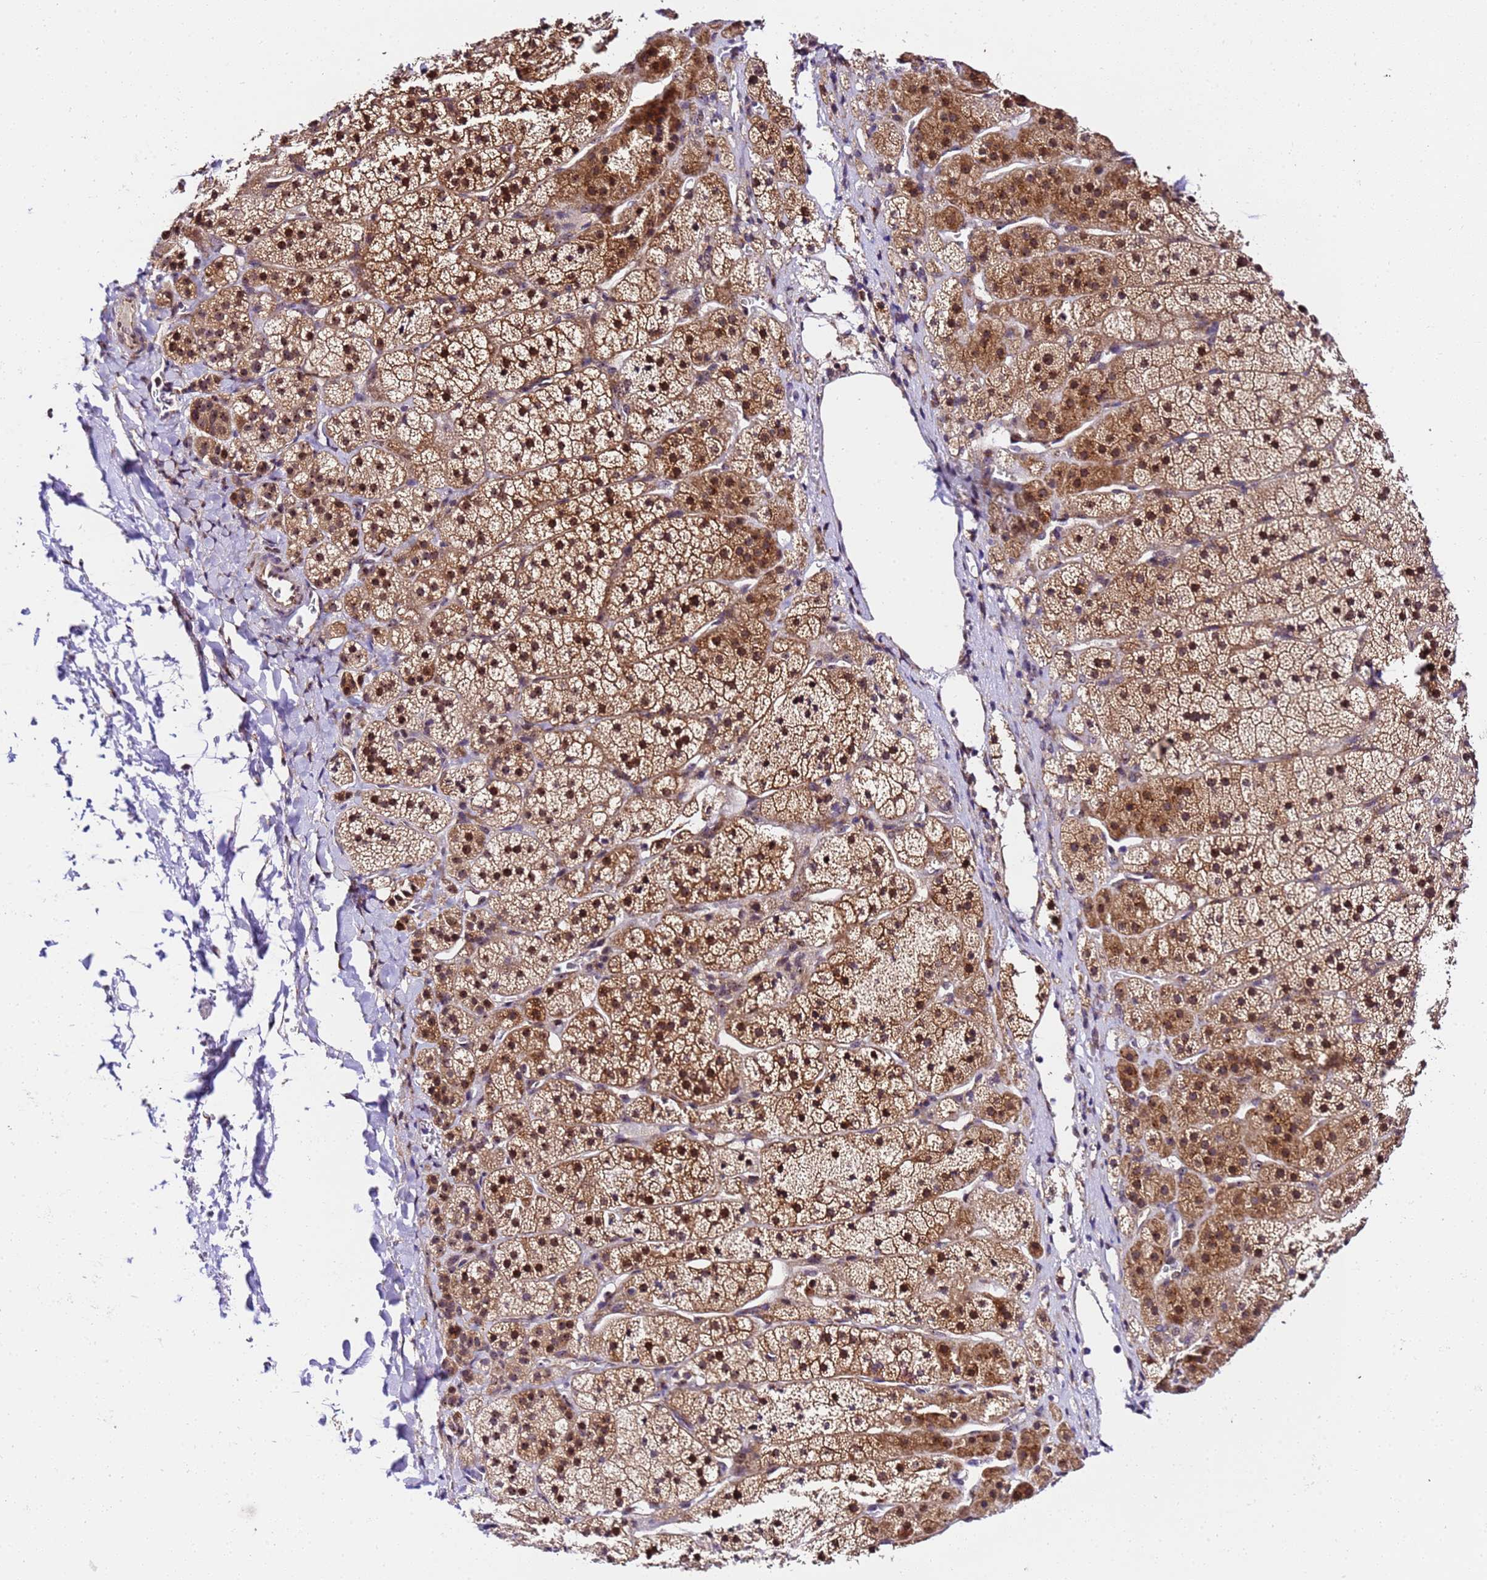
{"staining": {"intensity": "moderate", "quantity": ">75%", "location": "cytoplasmic/membranous,nuclear"}, "tissue": "adrenal gland", "cell_type": "Glandular cells", "image_type": "normal", "snomed": [{"axis": "morphology", "description": "Normal tissue, NOS"}, {"axis": "topography", "description": "Adrenal gland"}], "caption": "IHC (DAB) staining of benign adrenal gland demonstrates moderate cytoplasmic/membranous,nuclear protein positivity in approximately >75% of glandular cells. Using DAB (brown) and hematoxylin (blue) stains, captured at high magnification using brightfield microscopy.", "gene": "SLX4IP", "patient": {"sex": "female", "age": 44}}